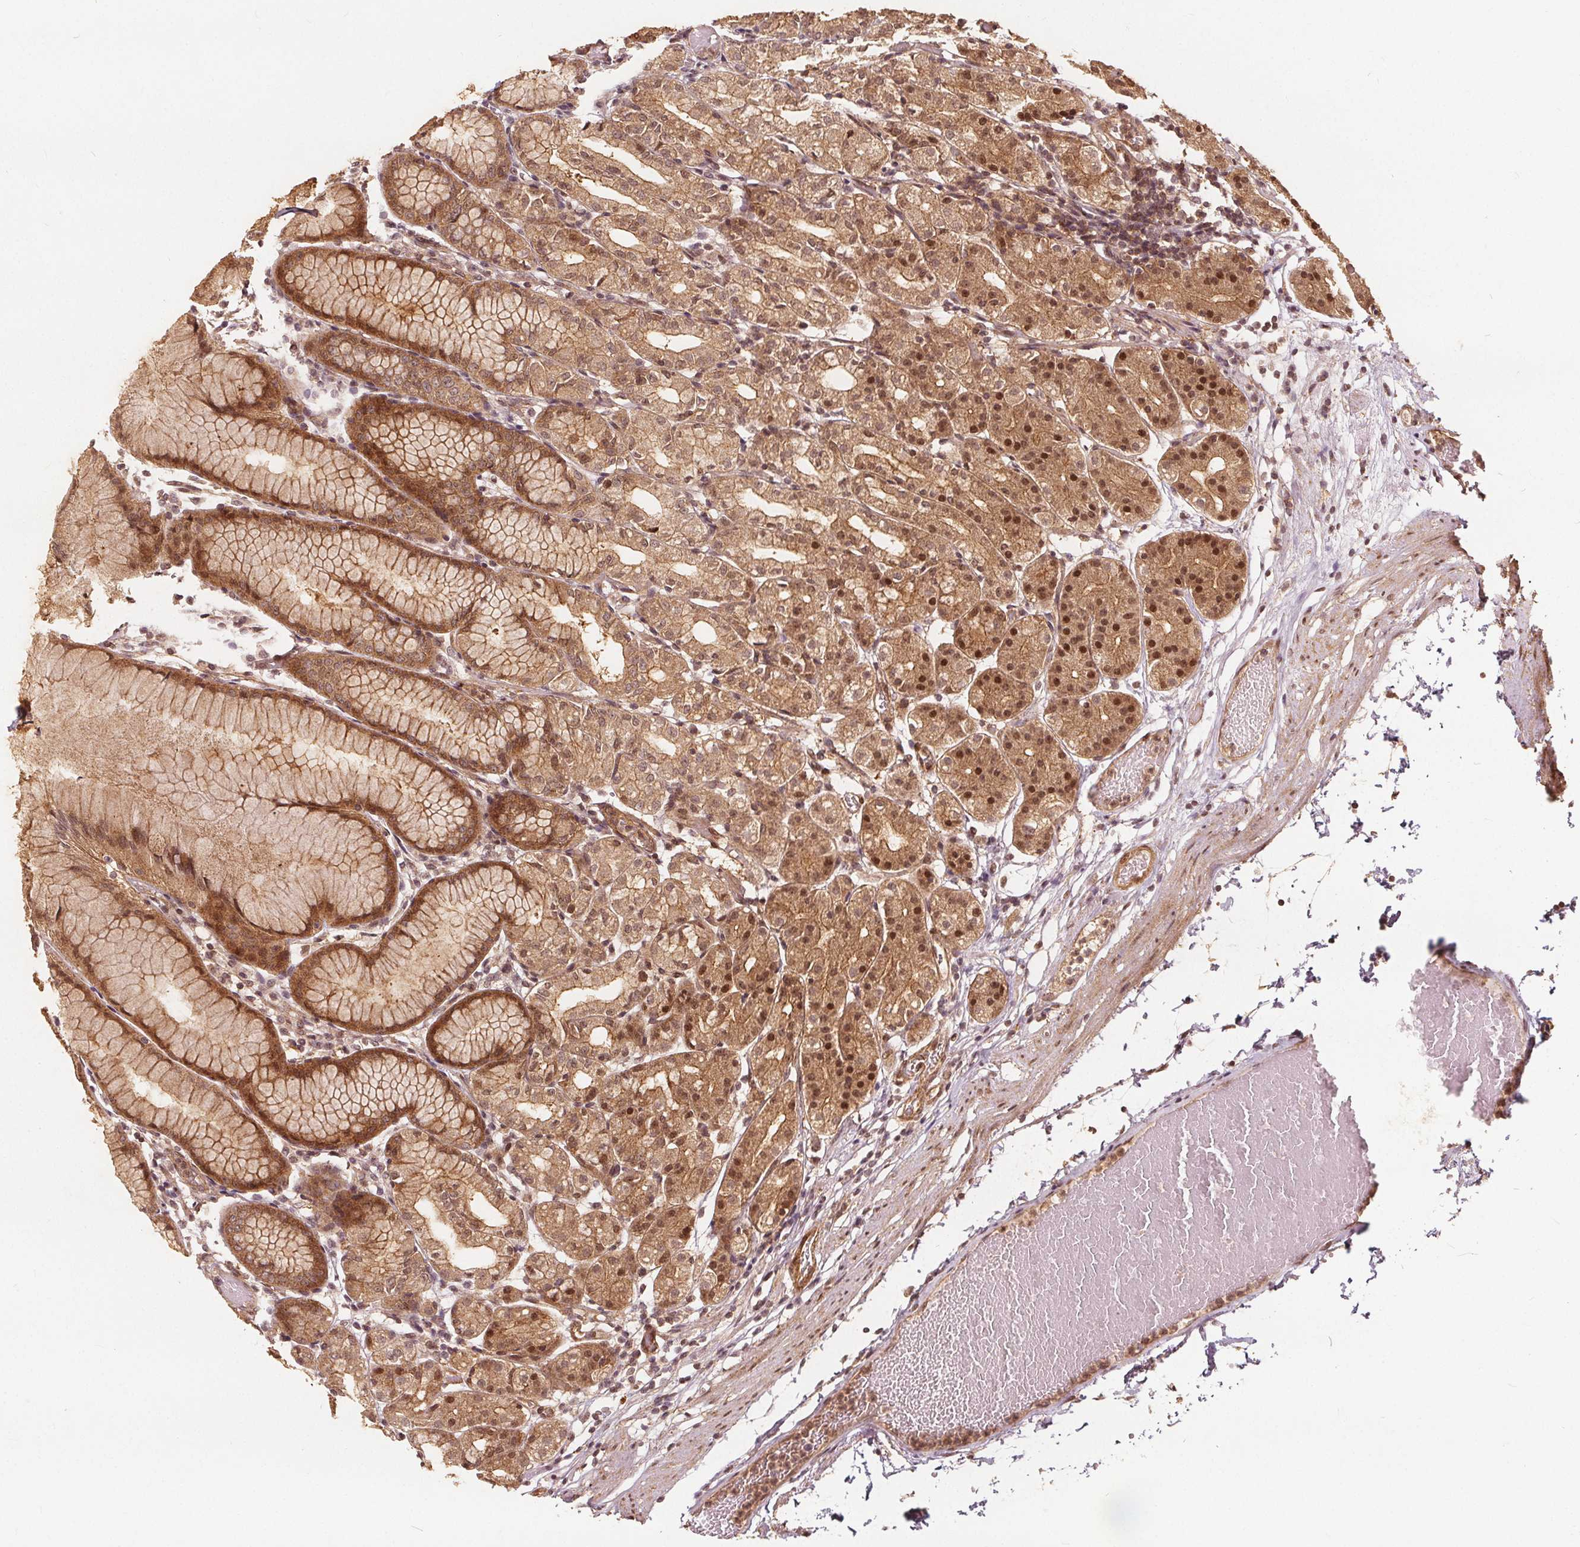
{"staining": {"intensity": "strong", "quantity": "25%-75%", "location": "cytoplasmic/membranous,nuclear"}, "tissue": "stomach", "cell_type": "Glandular cells", "image_type": "normal", "snomed": [{"axis": "morphology", "description": "Normal tissue, NOS"}, {"axis": "topography", "description": "Stomach"}], "caption": "Stomach stained with immunohistochemistry exhibits strong cytoplasmic/membranous,nuclear expression in approximately 25%-75% of glandular cells.", "gene": "PPP1CB", "patient": {"sex": "female", "age": 57}}